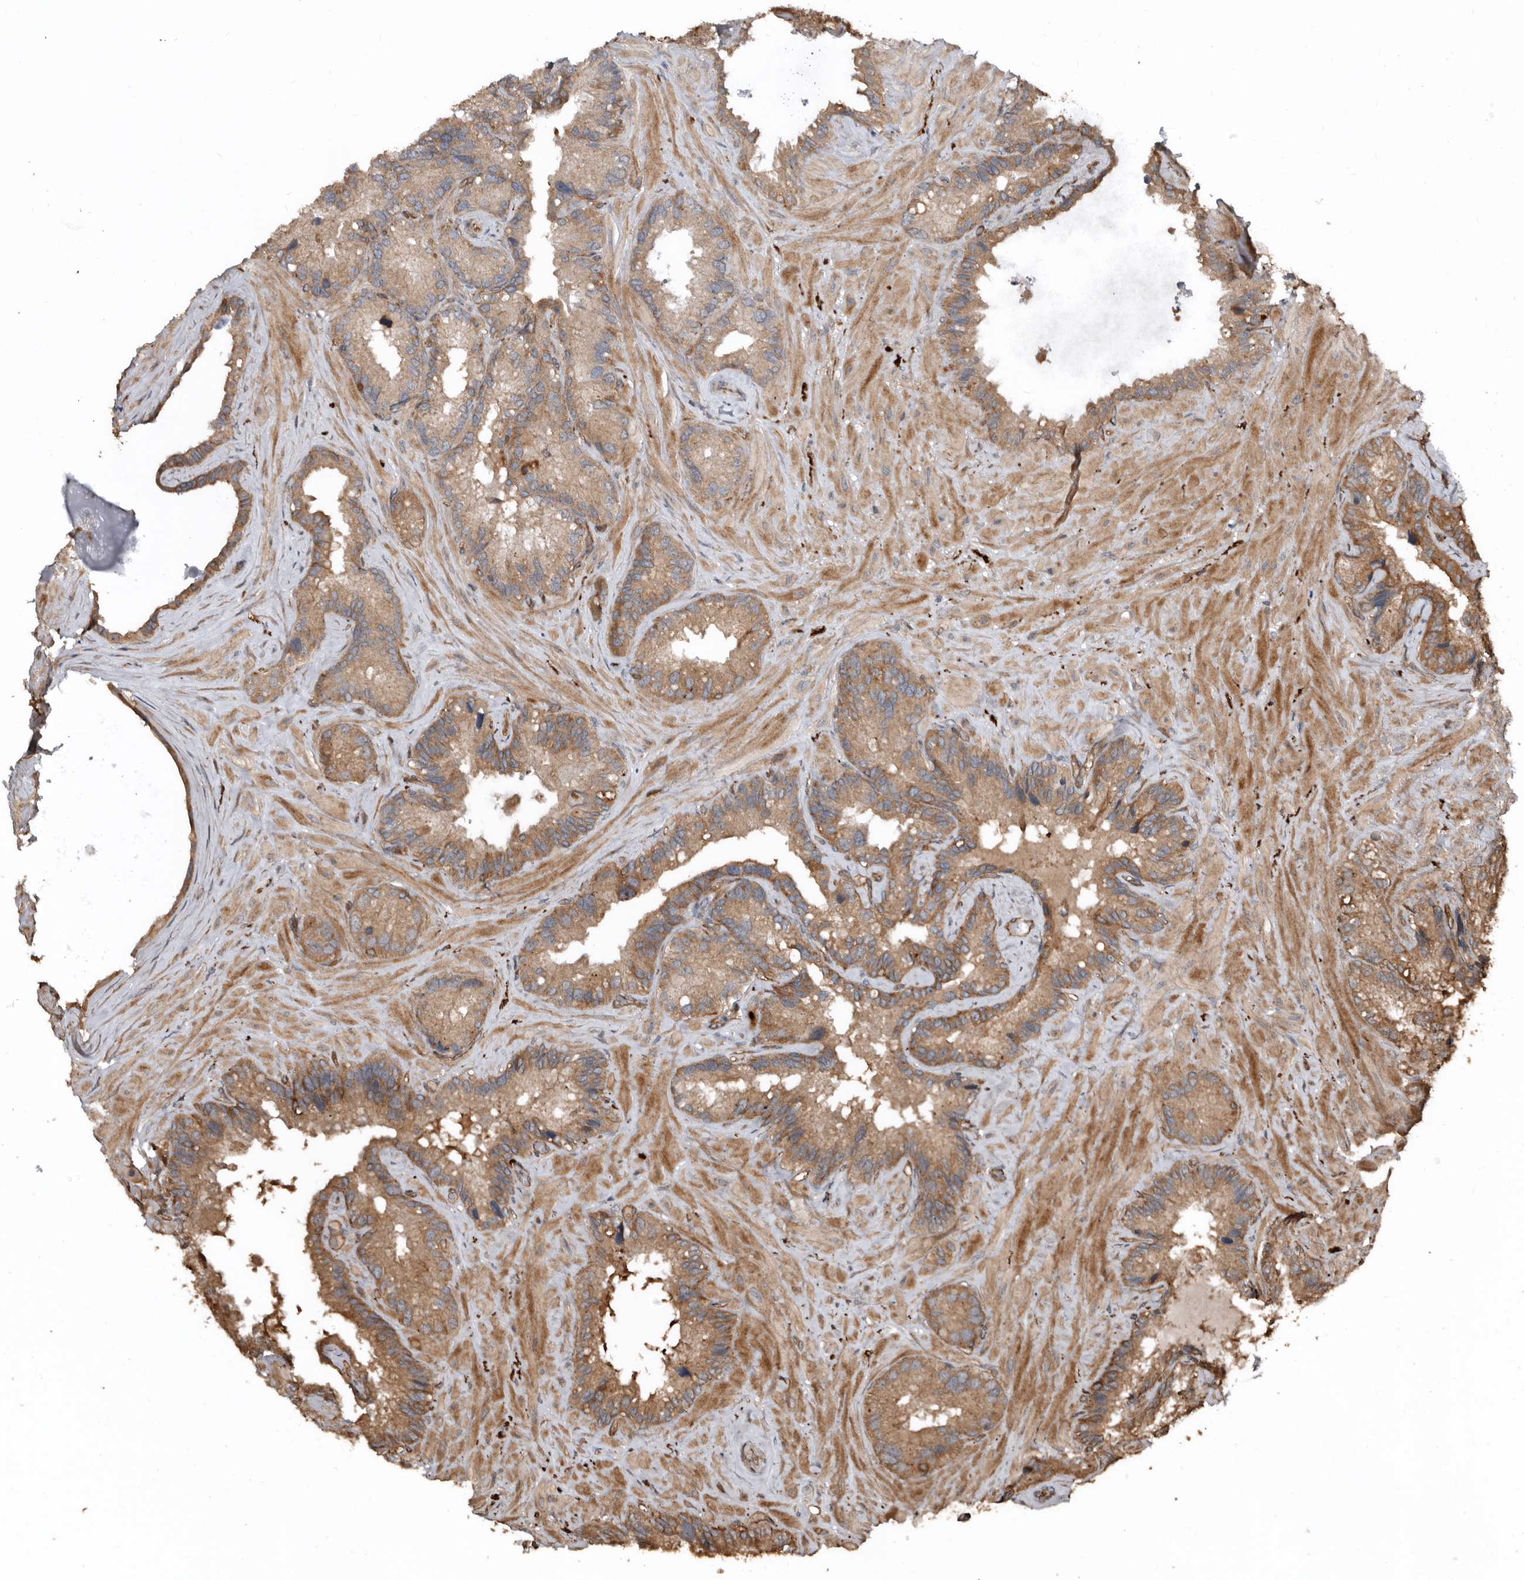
{"staining": {"intensity": "moderate", "quantity": ">75%", "location": "cytoplasmic/membranous"}, "tissue": "seminal vesicle", "cell_type": "Glandular cells", "image_type": "normal", "snomed": [{"axis": "morphology", "description": "Normal tissue, NOS"}, {"axis": "topography", "description": "Prostate"}, {"axis": "topography", "description": "Seminal veicle"}], "caption": "There is medium levels of moderate cytoplasmic/membranous expression in glandular cells of unremarkable seminal vesicle, as demonstrated by immunohistochemical staining (brown color).", "gene": "EXOC3L1", "patient": {"sex": "male", "age": 68}}